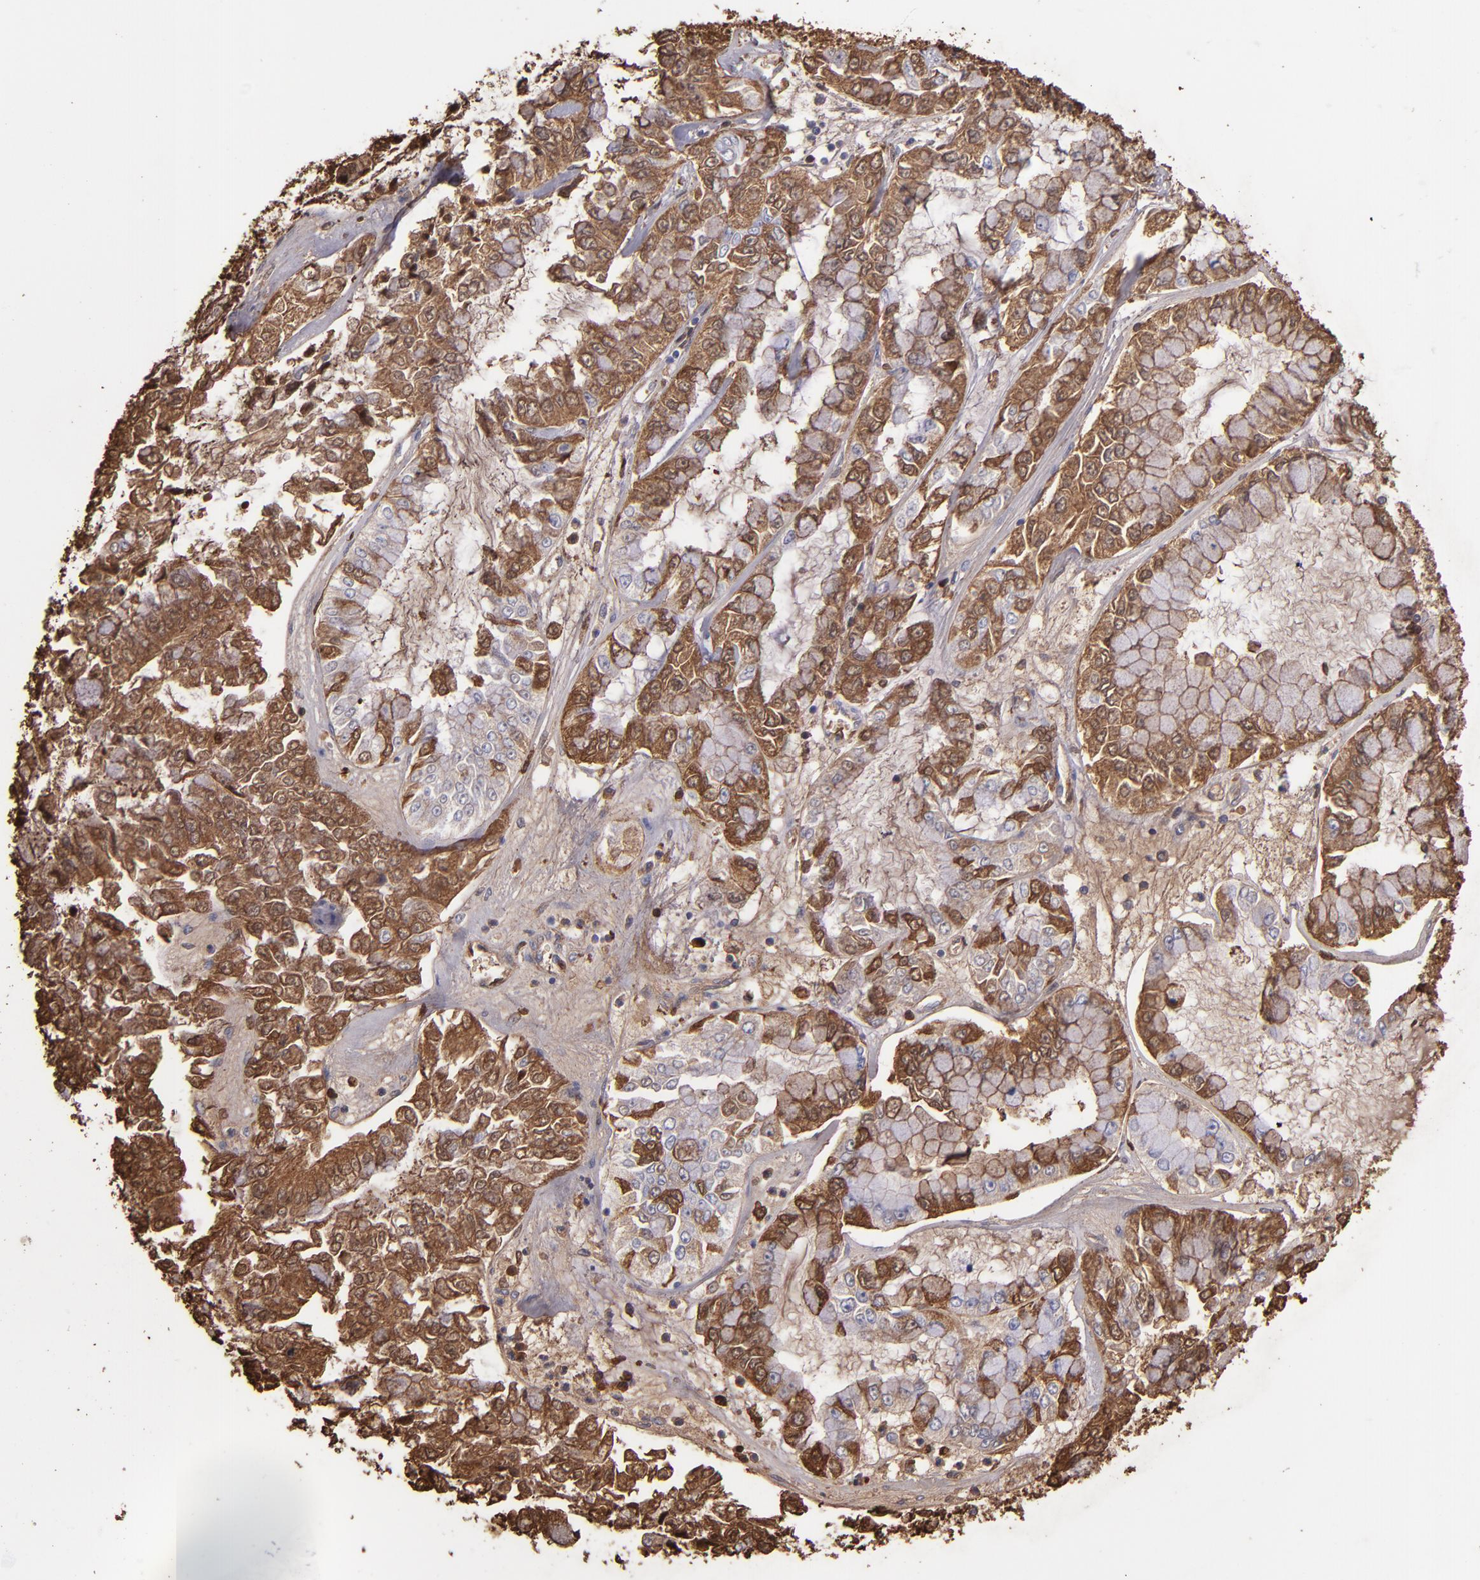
{"staining": {"intensity": "strong", "quantity": "25%-75%", "location": "cytoplasmic/membranous"}, "tissue": "liver cancer", "cell_type": "Tumor cells", "image_type": "cancer", "snomed": [{"axis": "morphology", "description": "Cholangiocarcinoma"}, {"axis": "topography", "description": "Liver"}], "caption": "Cholangiocarcinoma (liver) stained with a protein marker displays strong staining in tumor cells.", "gene": "FGB", "patient": {"sex": "female", "age": 79}}